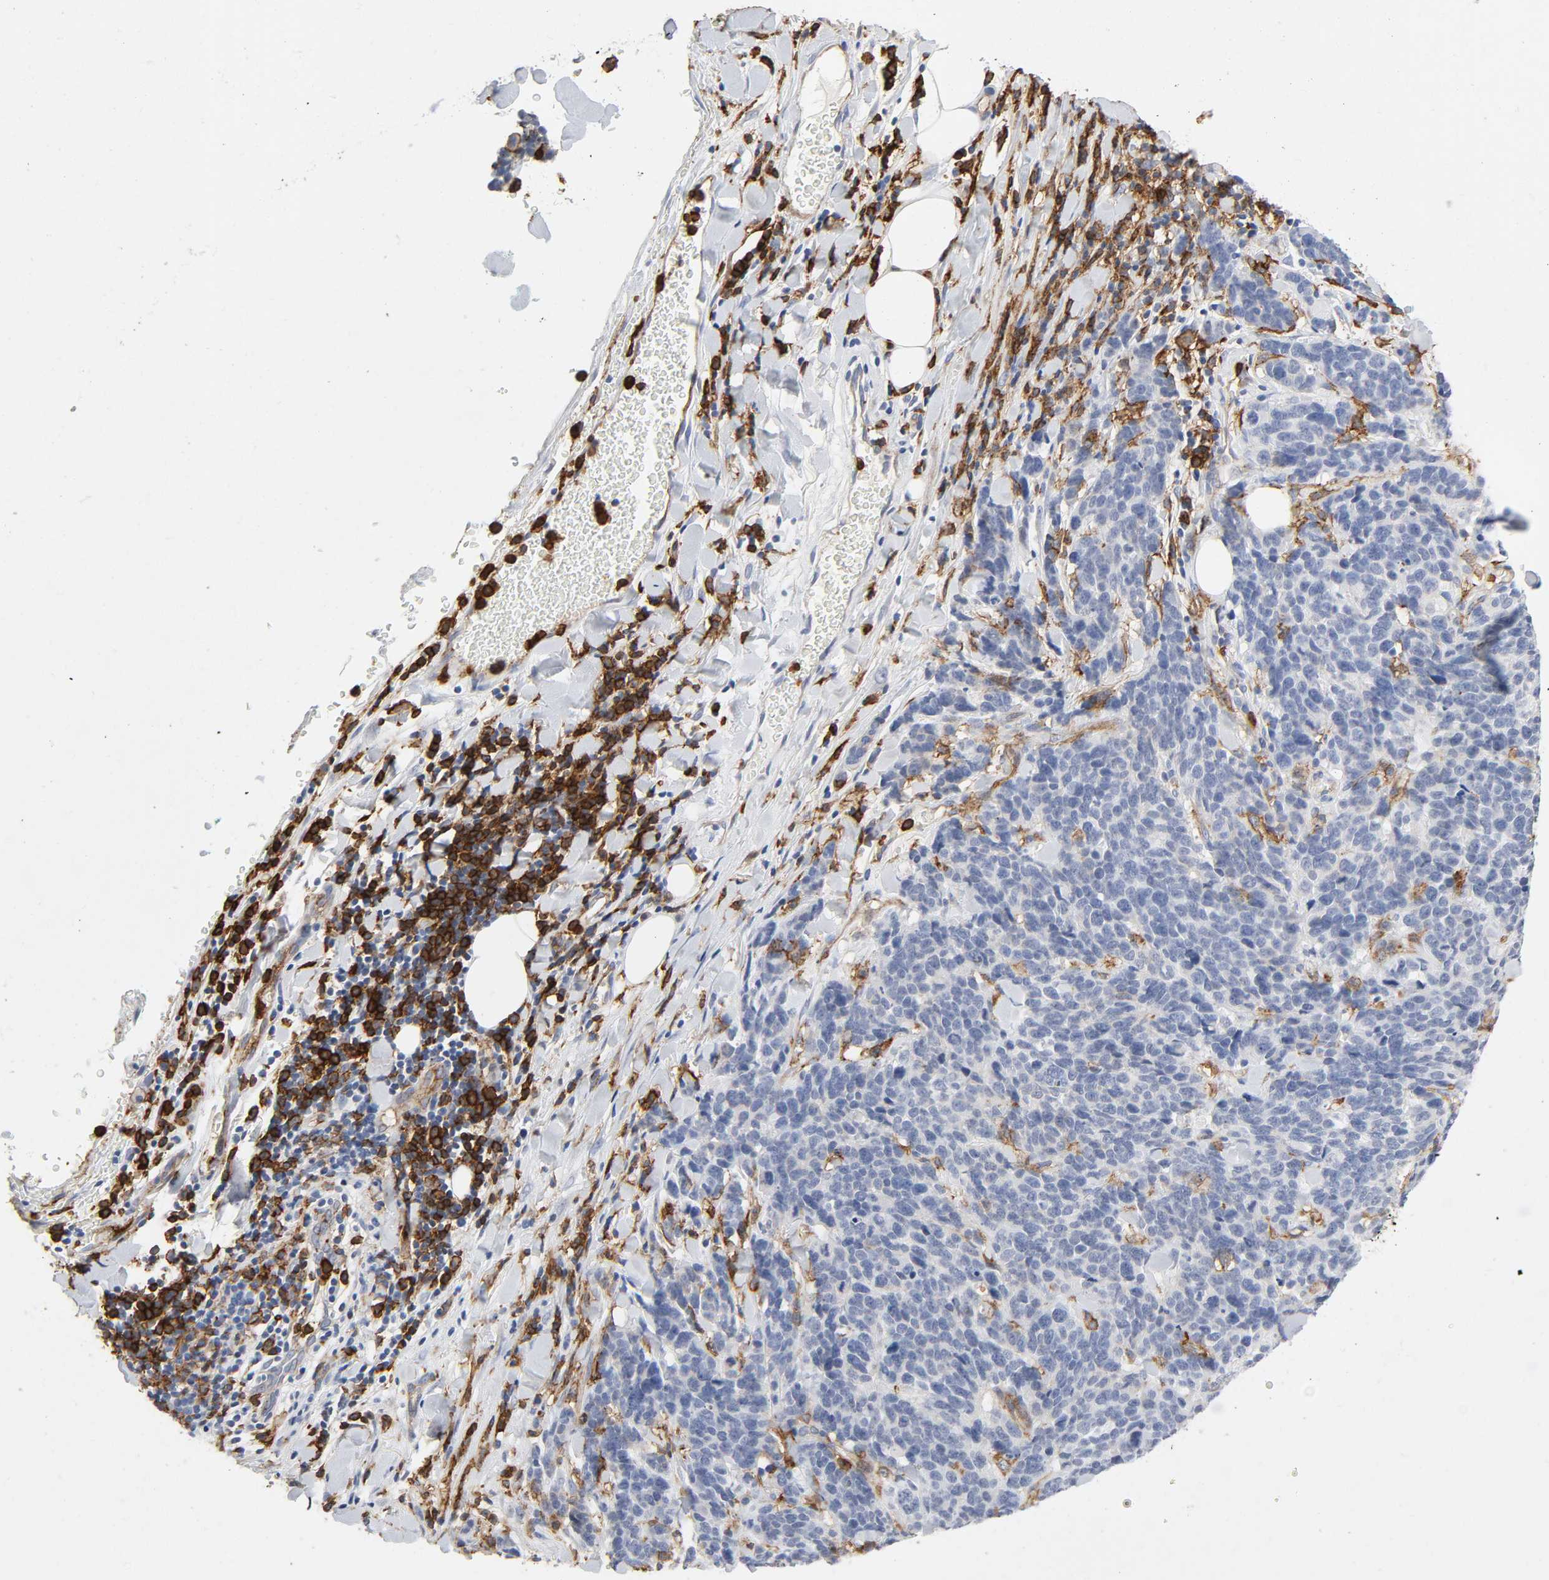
{"staining": {"intensity": "negative", "quantity": "none", "location": "none"}, "tissue": "lung cancer", "cell_type": "Tumor cells", "image_type": "cancer", "snomed": [{"axis": "morphology", "description": "Neoplasm, malignant, NOS"}, {"axis": "topography", "description": "Lung"}], "caption": "The immunohistochemistry micrograph has no significant staining in tumor cells of lung cancer tissue.", "gene": "LYN", "patient": {"sex": "female", "age": 58}}